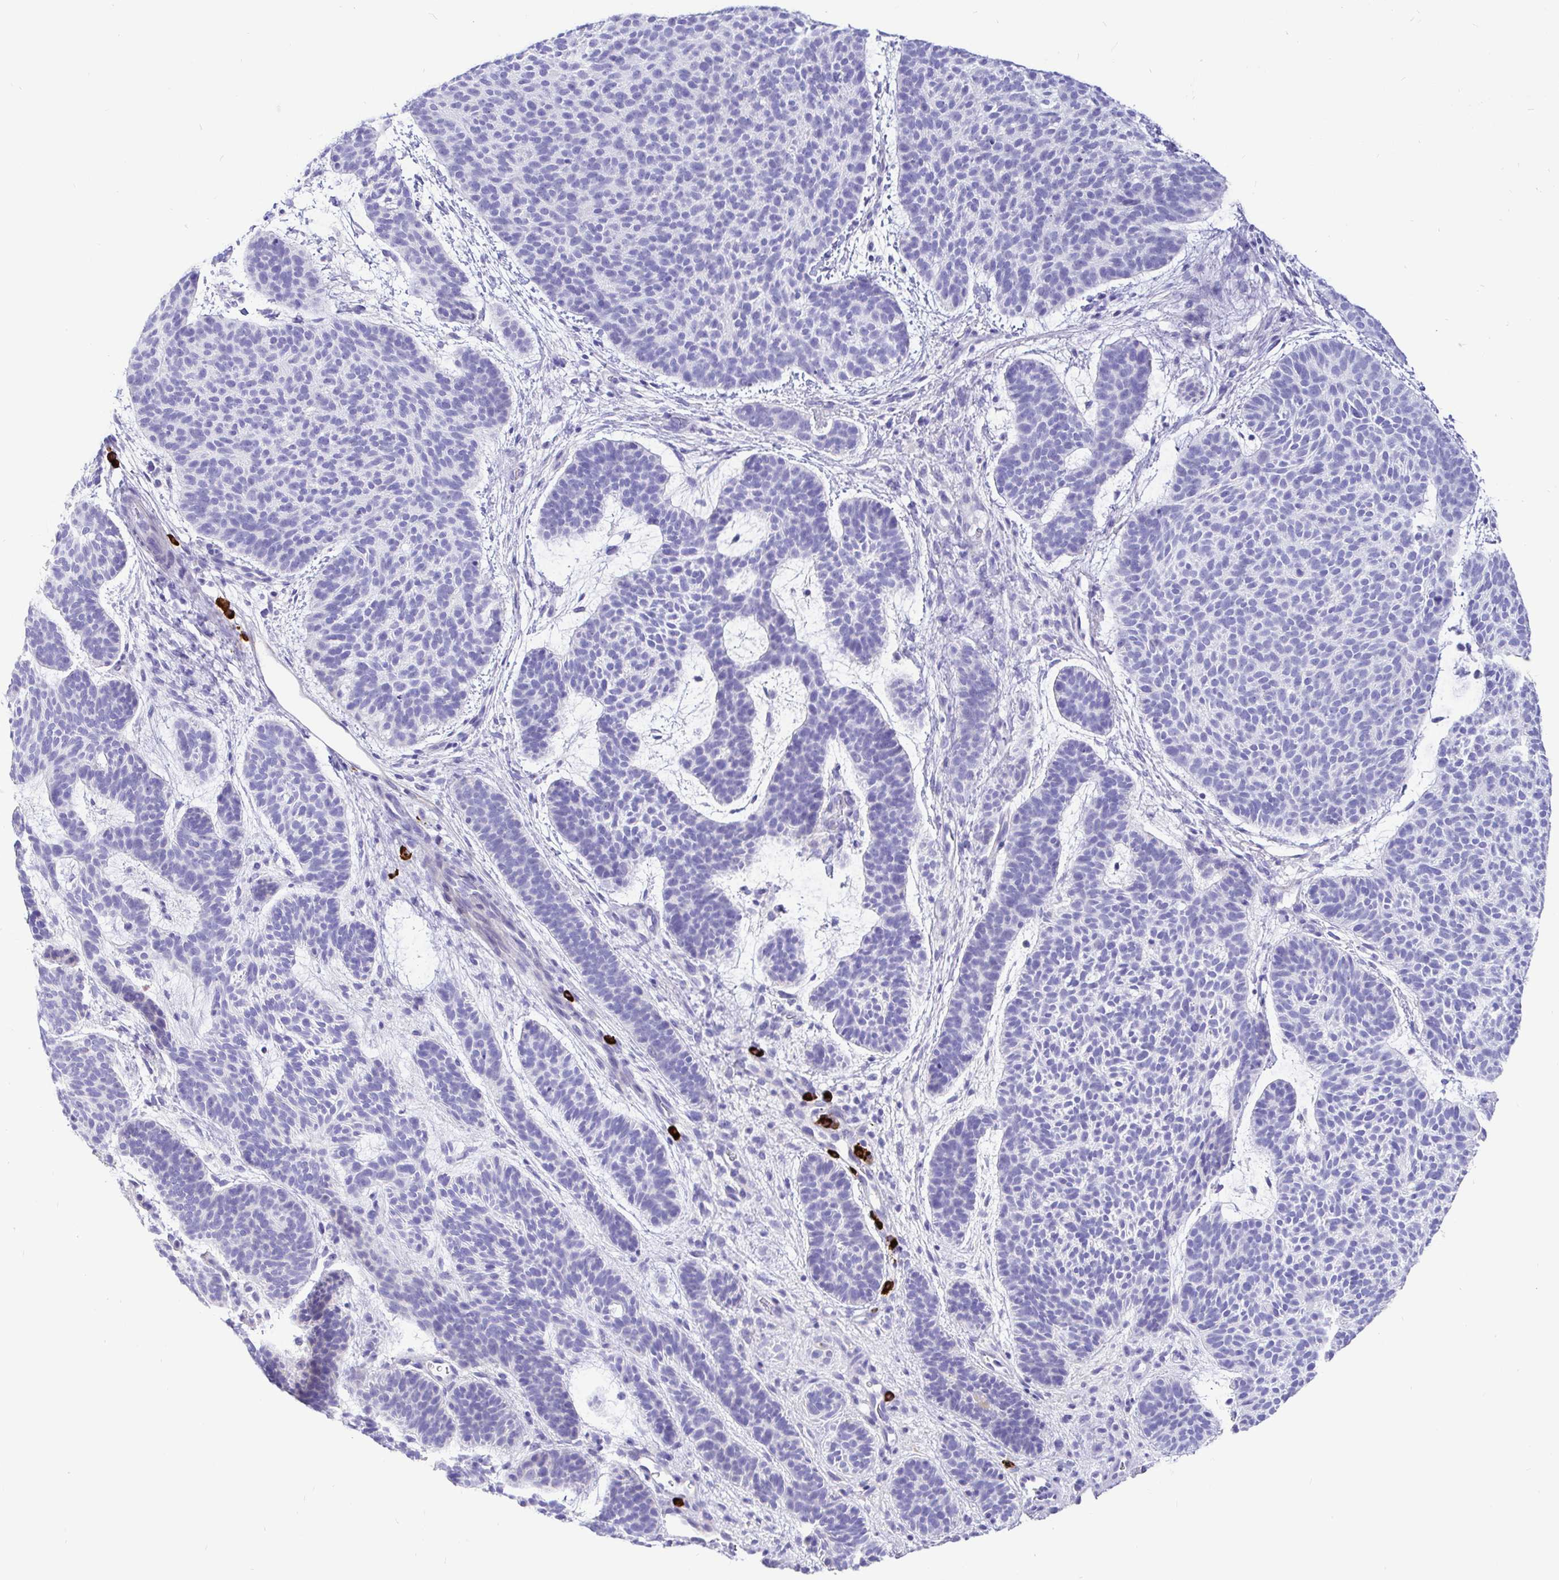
{"staining": {"intensity": "negative", "quantity": "none", "location": "none"}, "tissue": "skin cancer", "cell_type": "Tumor cells", "image_type": "cancer", "snomed": [{"axis": "morphology", "description": "Basal cell carcinoma"}, {"axis": "topography", "description": "Skin"}, {"axis": "topography", "description": "Skin of face"}], "caption": "Skin cancer stained for a protein using immunohistochemistry demonstrates no staining tumor cells.", "gene": "CCDC62", "patient": {"sex": "male", "age": 73}}